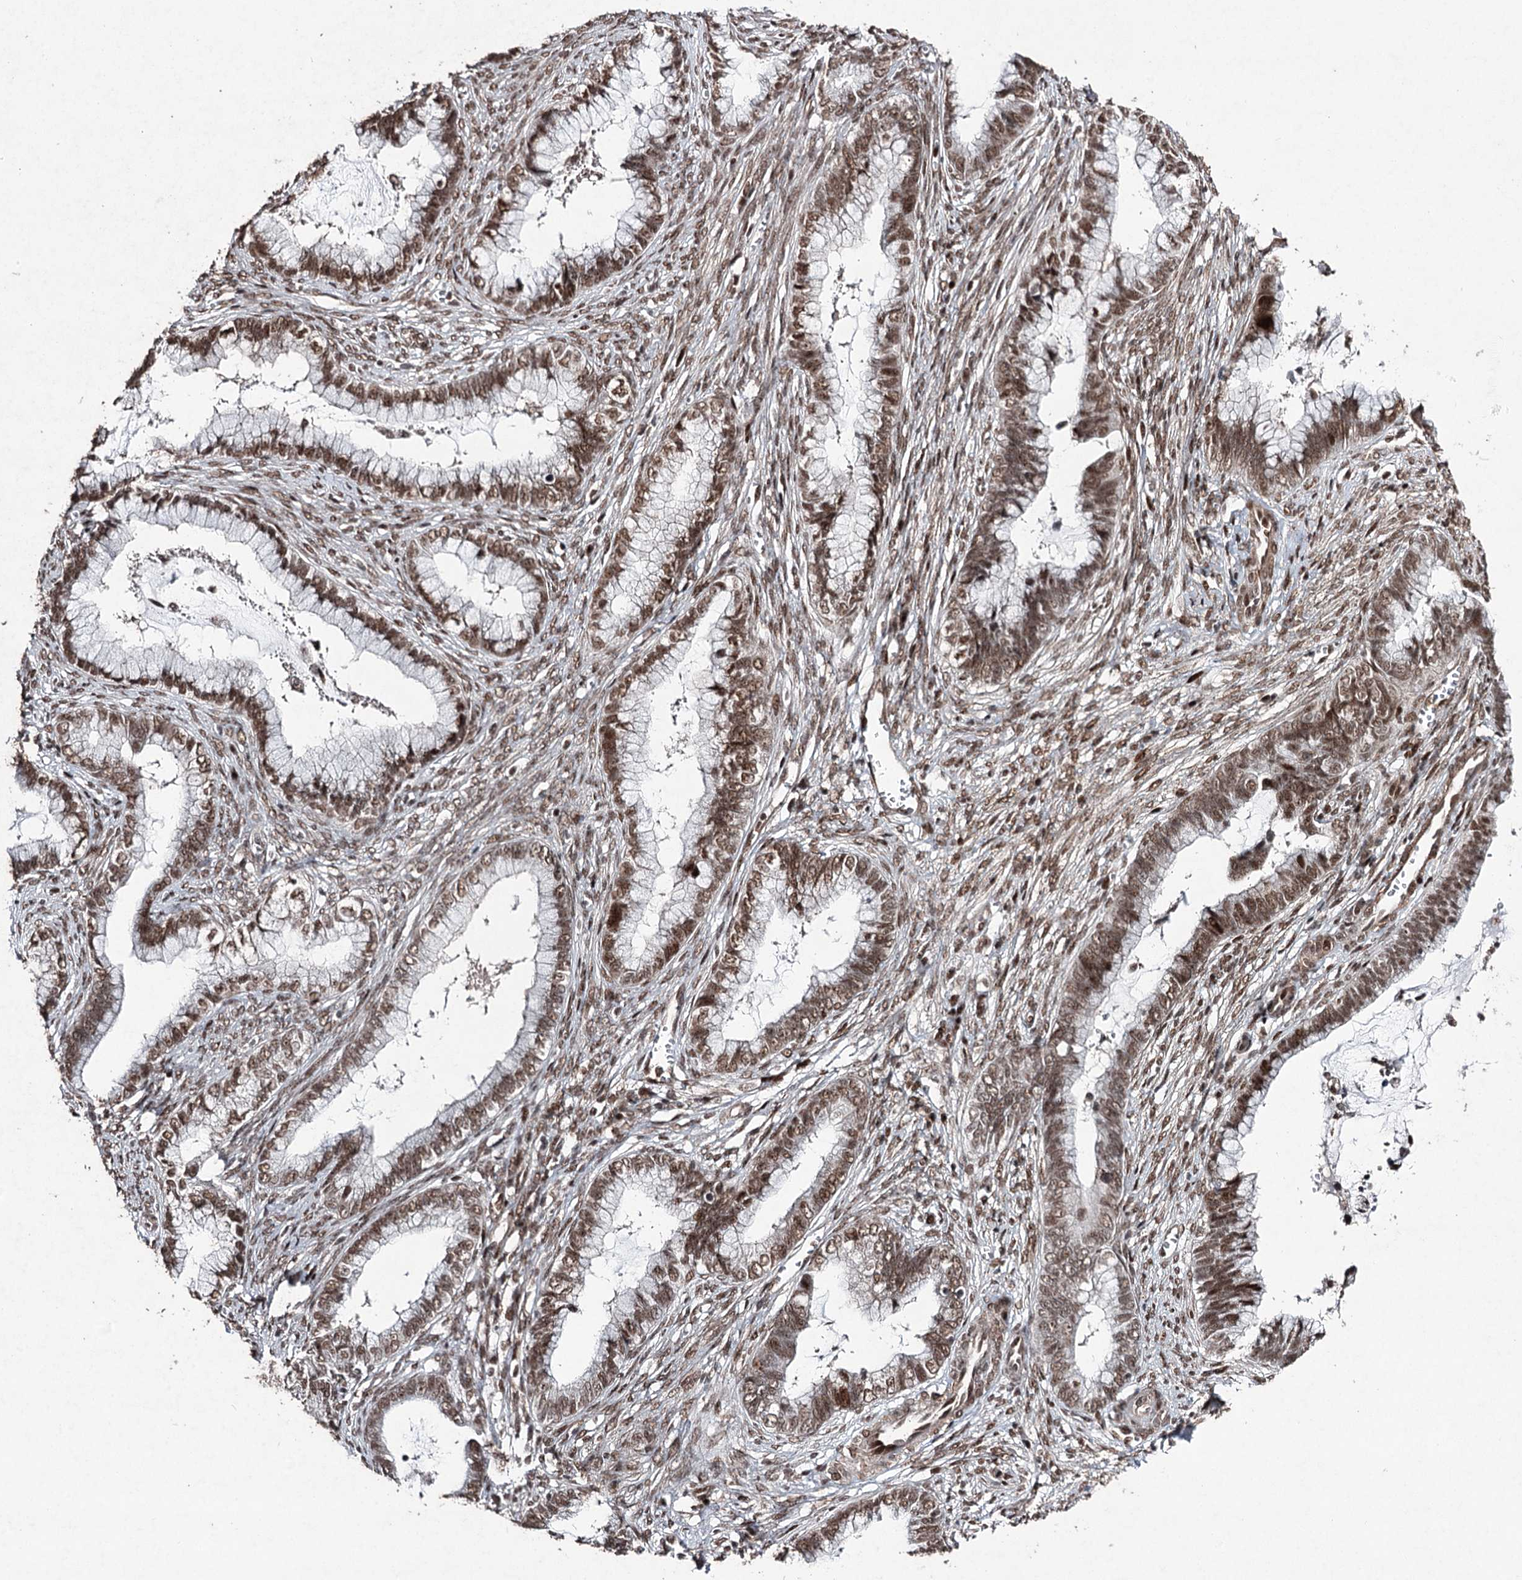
{"staining": {"intensity": "moderate", "quantity": ">75%", "location": "nuclear"}, "tissue": "cervical cancer", "cell_type": "Tumor cells", "image_type": "cancer", "snomed": [{"axis": "morphology", "description": "Adenocarcinoma, NOS"}, {"axis": "topography", "description": "Cervix"}], "caption": "An image of adenocarcinoma (cervical) stained for a protein exhibits moderate nuclear brown staining in tumor cells.", "gene": "PDCD4", "patient": {"sex": "female", "age": 44}}